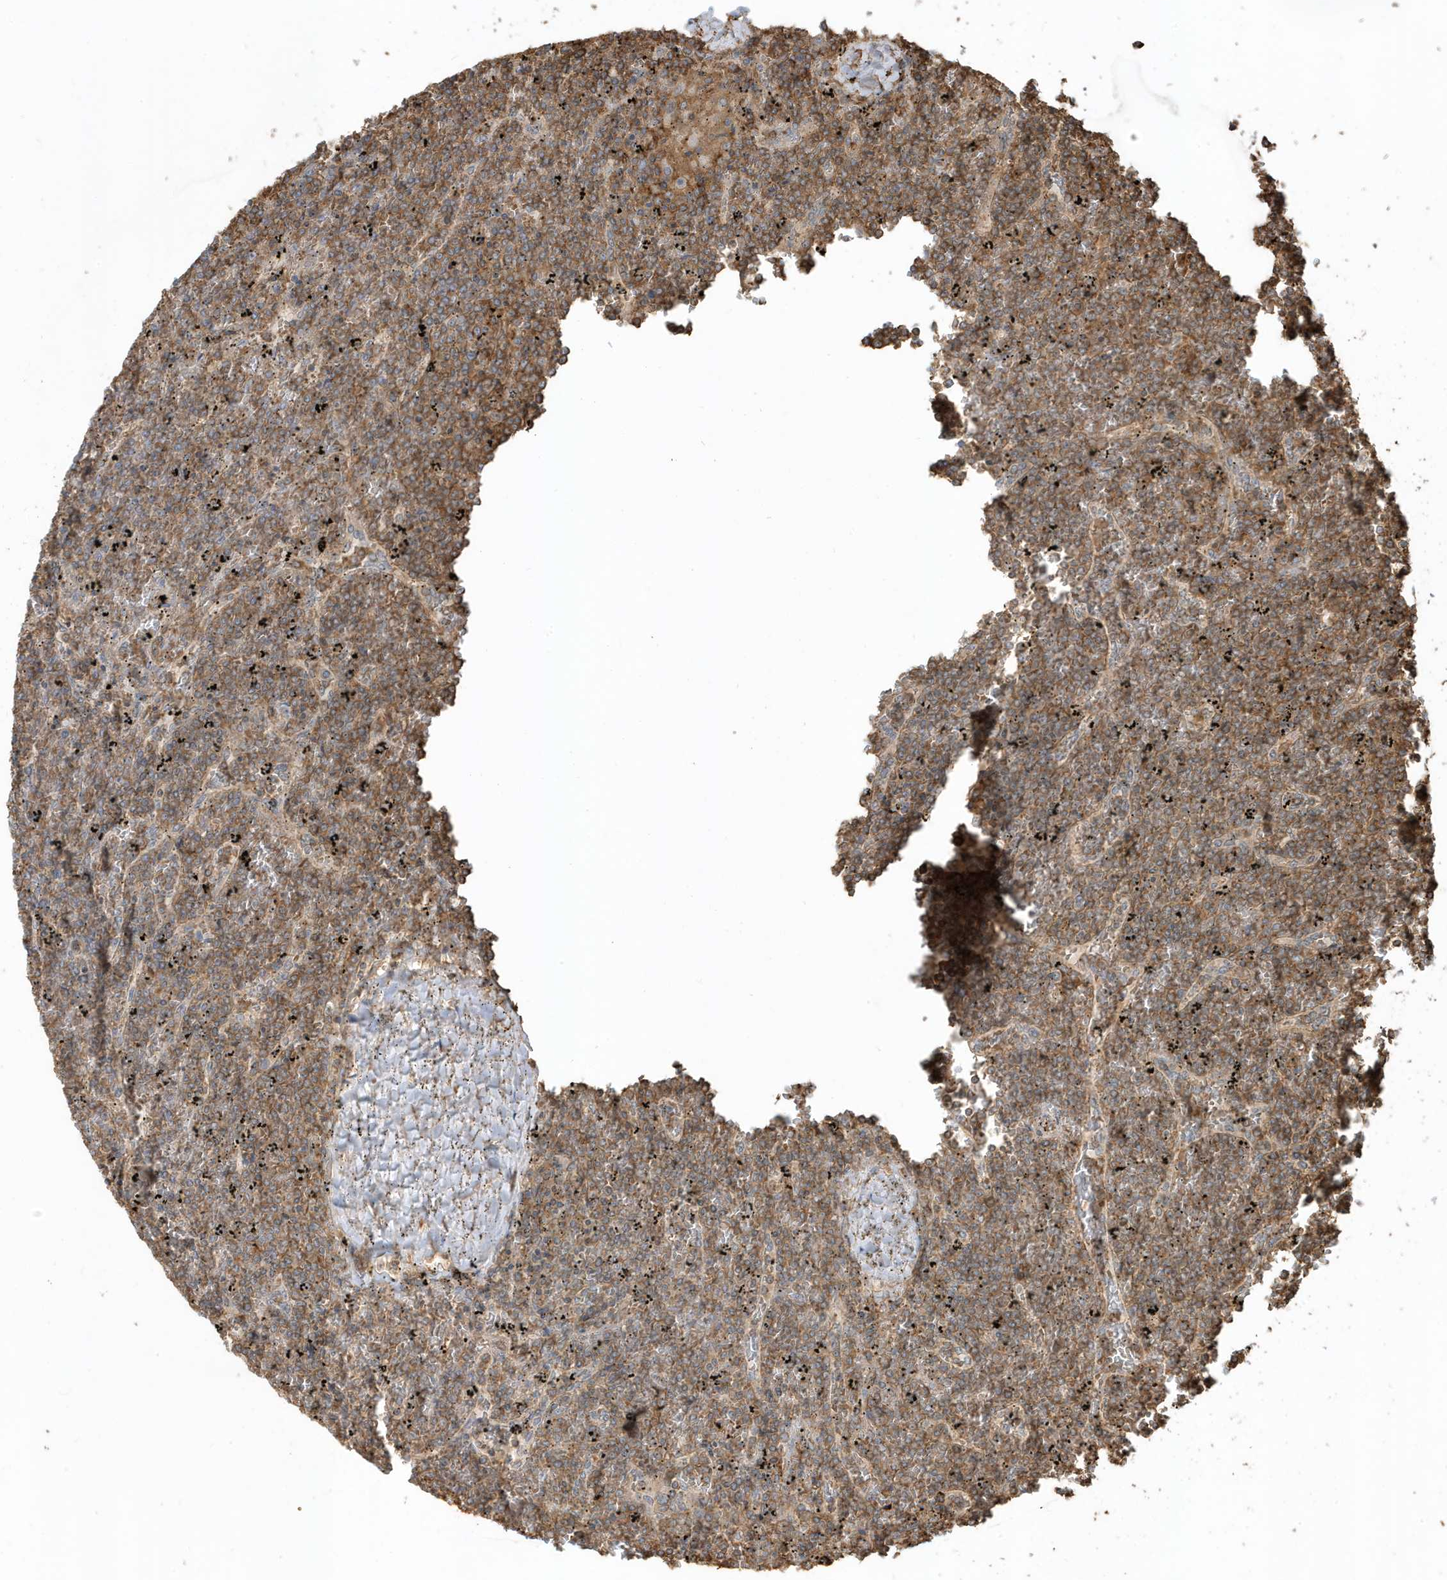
{"staining": {"intensity": "moderate", "quantity": ">75%", "location": "cytoplasmic/membranous"}, "tissue": "lymphoma", "cell_type": "Tumor cells", "image_type": "cancer", "snomed": [{"axis": "morphology", "description": "Malignant lymphoma, non-Hodgkin's type, Low grade"}, {"axis": "topography", "description": "Spleen"}], "caption": "Immunohistochemistry (IHC) photomicrograph of human malignant lymphoma, non-Hodgkin's type (low-grade) stained for a protein (brown), which shows medium levels of moderate cytoplasmic/membranous expression in about >75% of tumor cells.", "gene": "ZBTB8A", "patient": {"sex": "female", "age": 19}}